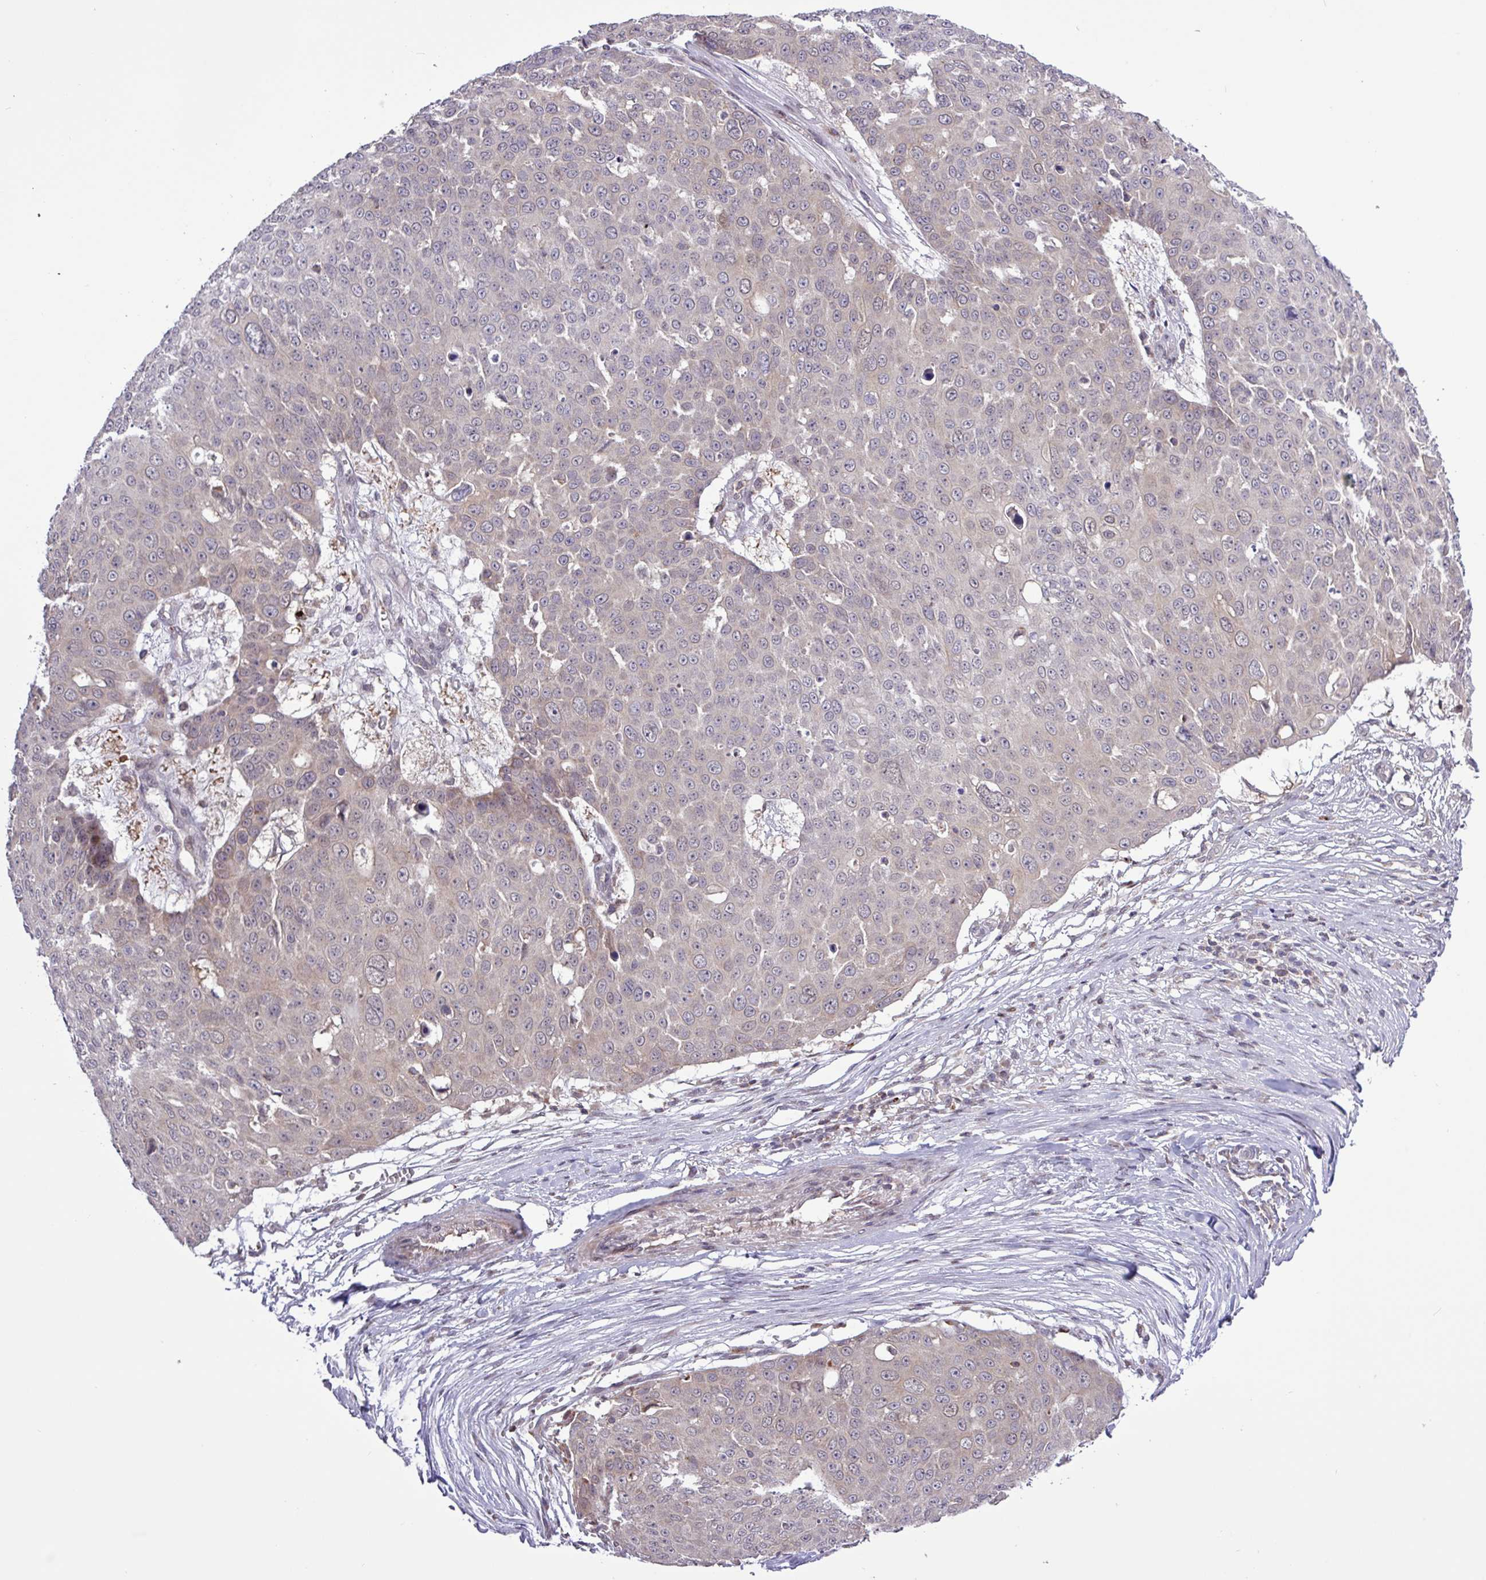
{"staining": {"intensity": "weak", "quantity": "<25%", "location": "cytoplasmic/membranous"}, "tissue": "skin cancer", "cell_type": "Tumor cells", "image_type": "cancer", "snomed": [{"axis": "morphology", "description": "Squamous cell carcinoma, NOS"}, {"axis": "topography", "description": "Skin"}], "caption": "Skin cancer (squamous cell carcinoma) was stained to show a protein in brown. There is no significant staining in tumor cells.", "gene": "RTL3", "patient": {"sex": "male", "age": 71}}